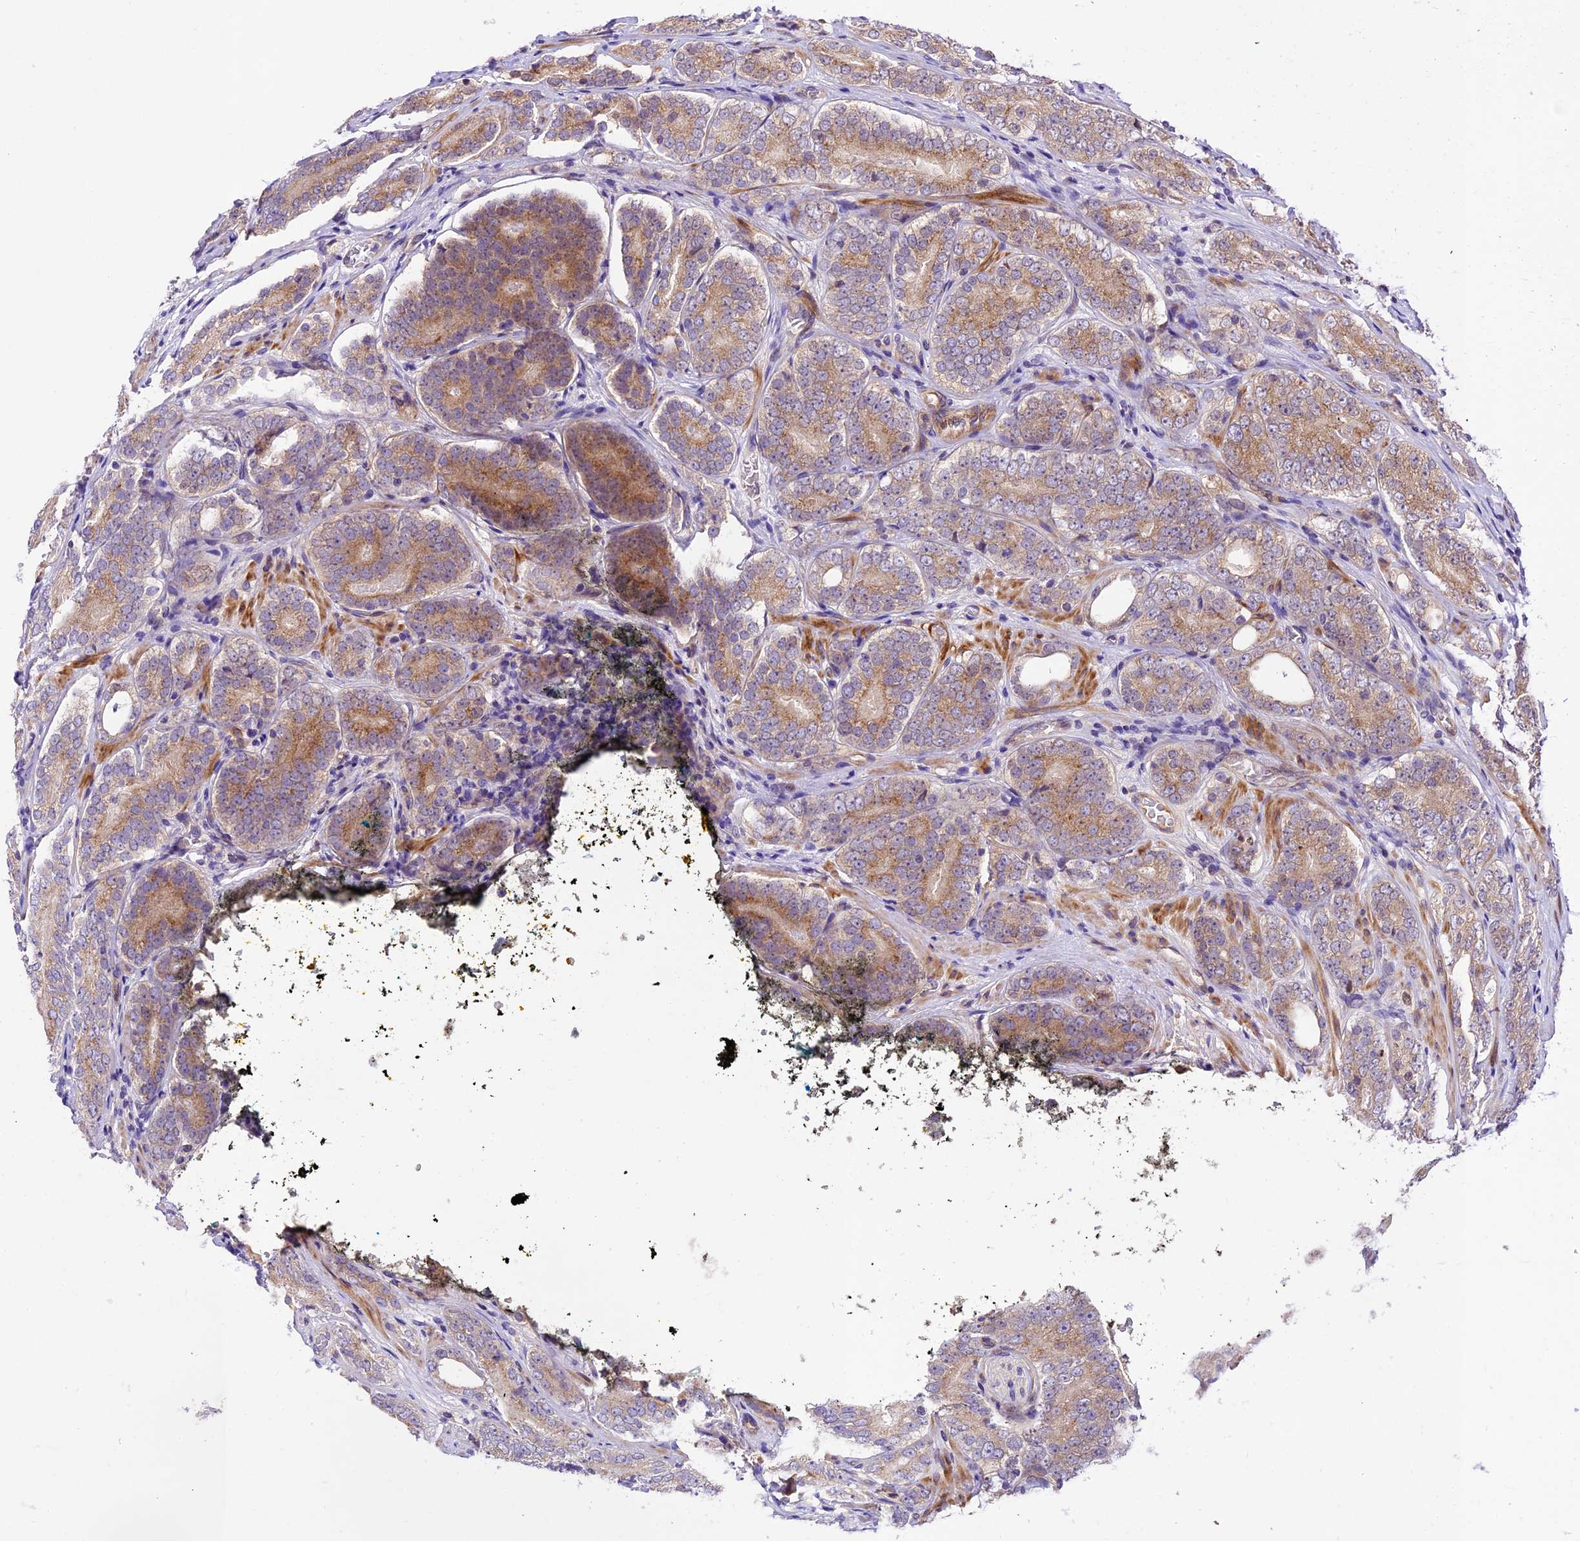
{"staining": {"intensity": "moderate", "quantity": ">75%", "location": "cytoplasmic/membranous"}, "tissue": "prostate cancer", "cell_type": "Tumor cells", "image_type": "cancer", "snomed": [{"axis": "morphology", "description": "Adenocarcinoma, High grade"}, {"axis": "topography", "description": "Prostate"}], "caption": "Immunohistochemistry histopathology image of human adenocarcinoma (high-grade) (prostate) stained for a protein (brown), which displays medium levels of moderate cytoplasmic/membranous staining in approximately >75% of tumor cells.", "gene": "CCSER1", "patient": {"sex": "male", "age": 56}}